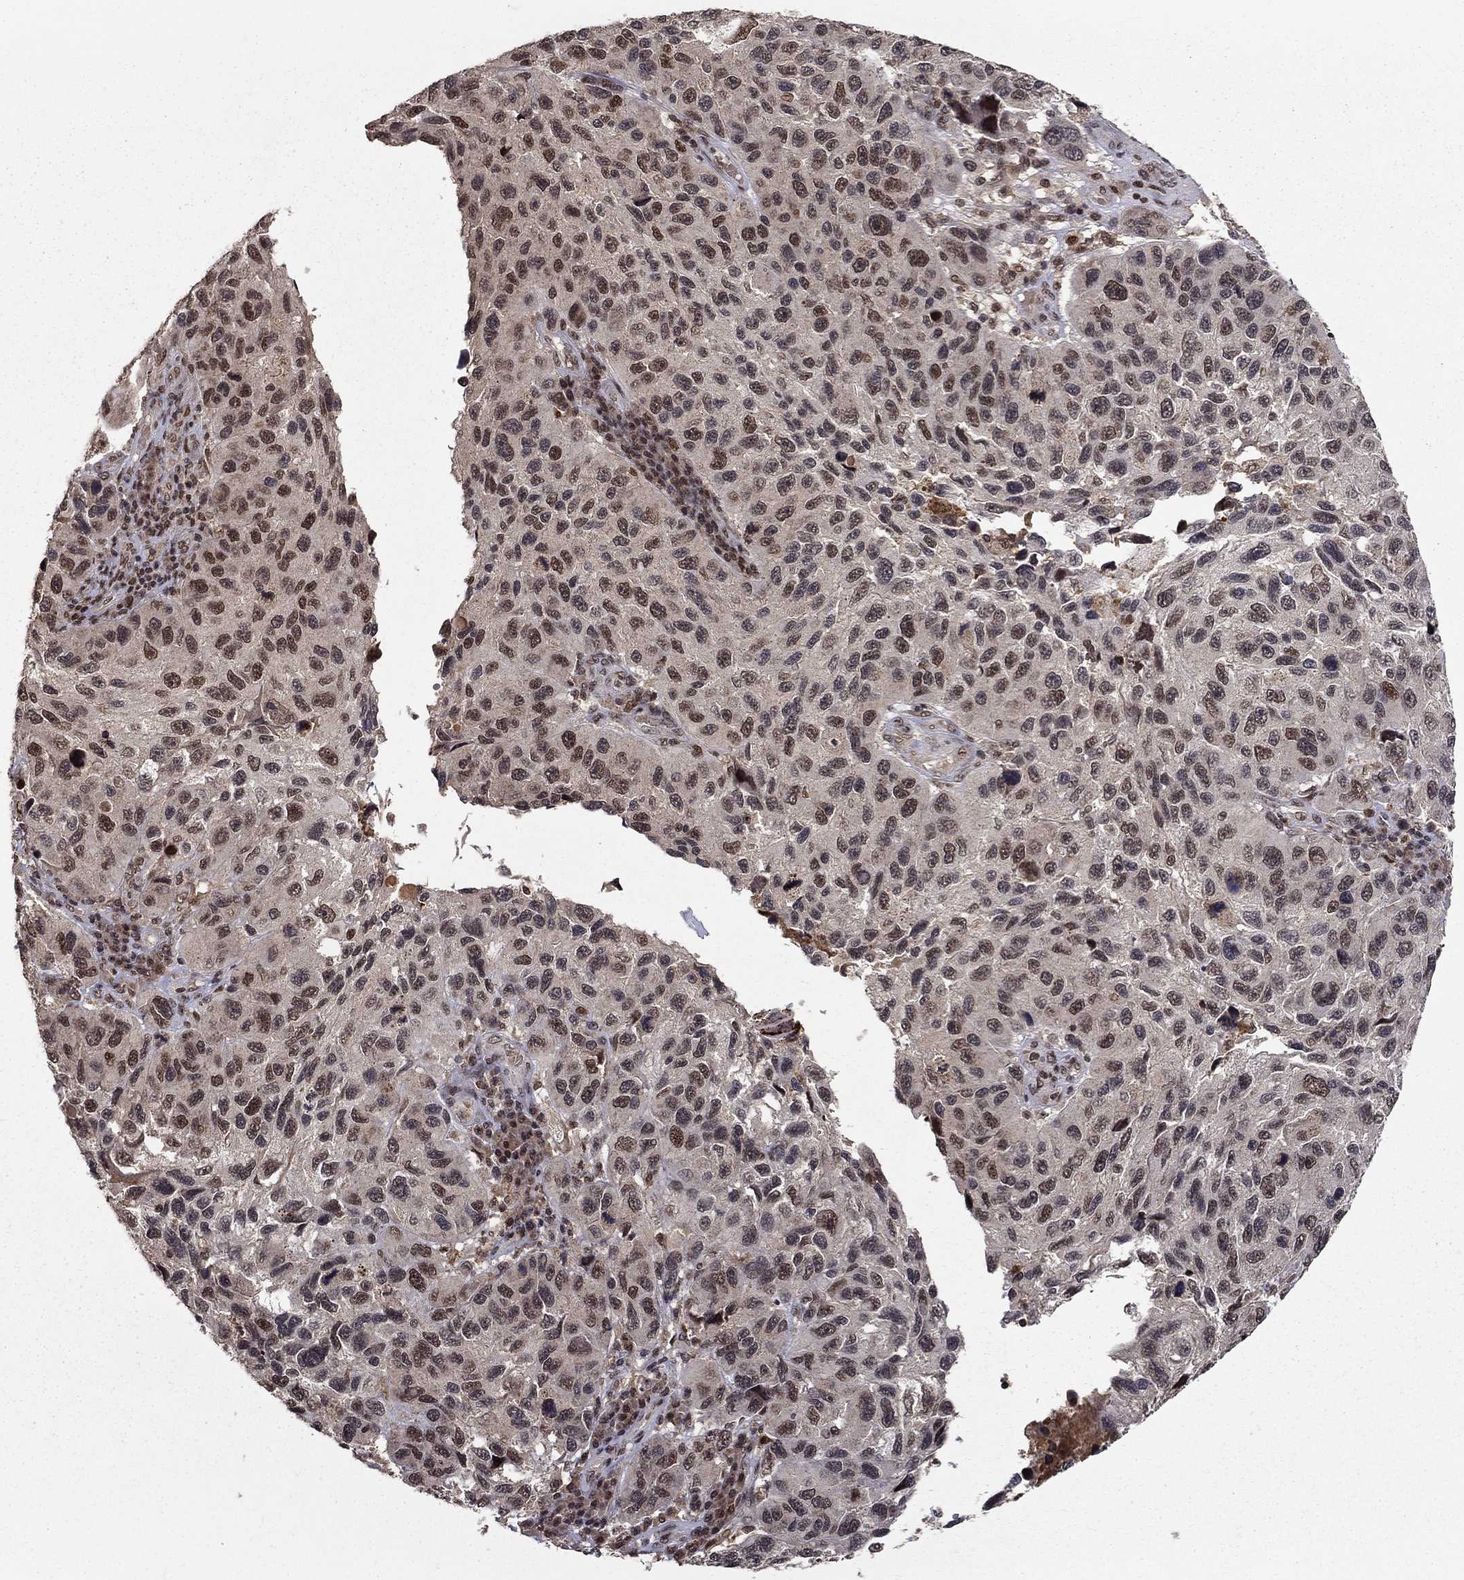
{"staining": {"intensity": "strong", "quantity": "25%-75%", "location": "nuclear"}, "tissue": "melanoma", "cell_type": "Tumor cells", "image_type": "cancer", "snomed": [{"axis": "morphology", "description": "Malignant melanoma, NOS"}, {"axis": "topography", "description": "Skin"}], "caption": "The histopathology image shows immunohistochemical staining of melanoma. There is strong nuclear staining is identified in approximately 25%-75% of tumor cells.", "gene": "CDCA7L", "patient": {"sex": "male", "age": 53}}